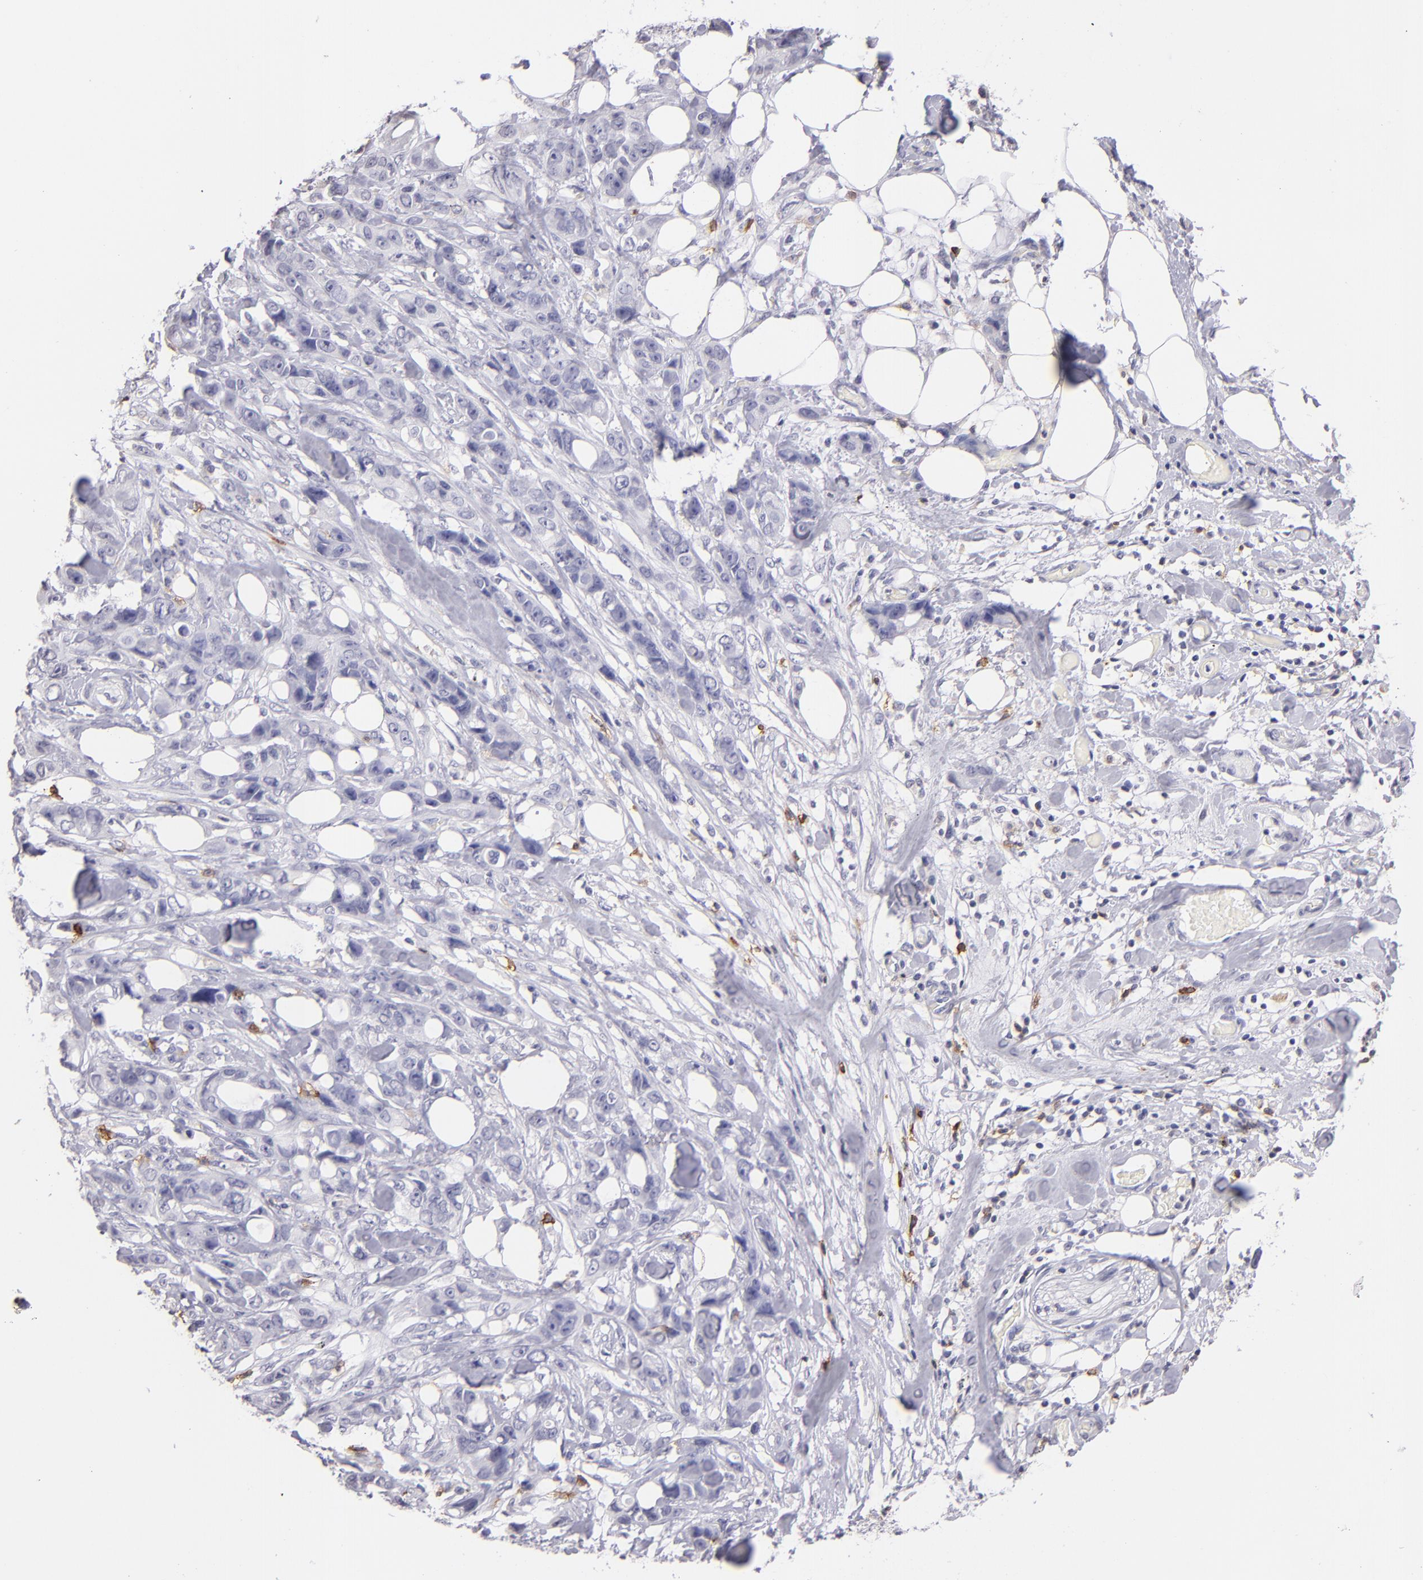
{"staining": {"intensity": "negative", "quantity": "none", "location": "none"}, "tissue": "stomach cancer", "cell_type": "Tumor cells", "image_type": "cancer", "snomed": [{"axis": "morphology", "description": "Adenocarcinoma, NOS"}, {"axis": "topography", "description": "Stomach, upper"}], "caption": "This is an immunohistochemistry histopathology image of human stomach cancer (adenocarcinoma). There is no expression in tumor cells.", "gene": "IL2RA", "patient": {"sex": "male", "age": 47}}